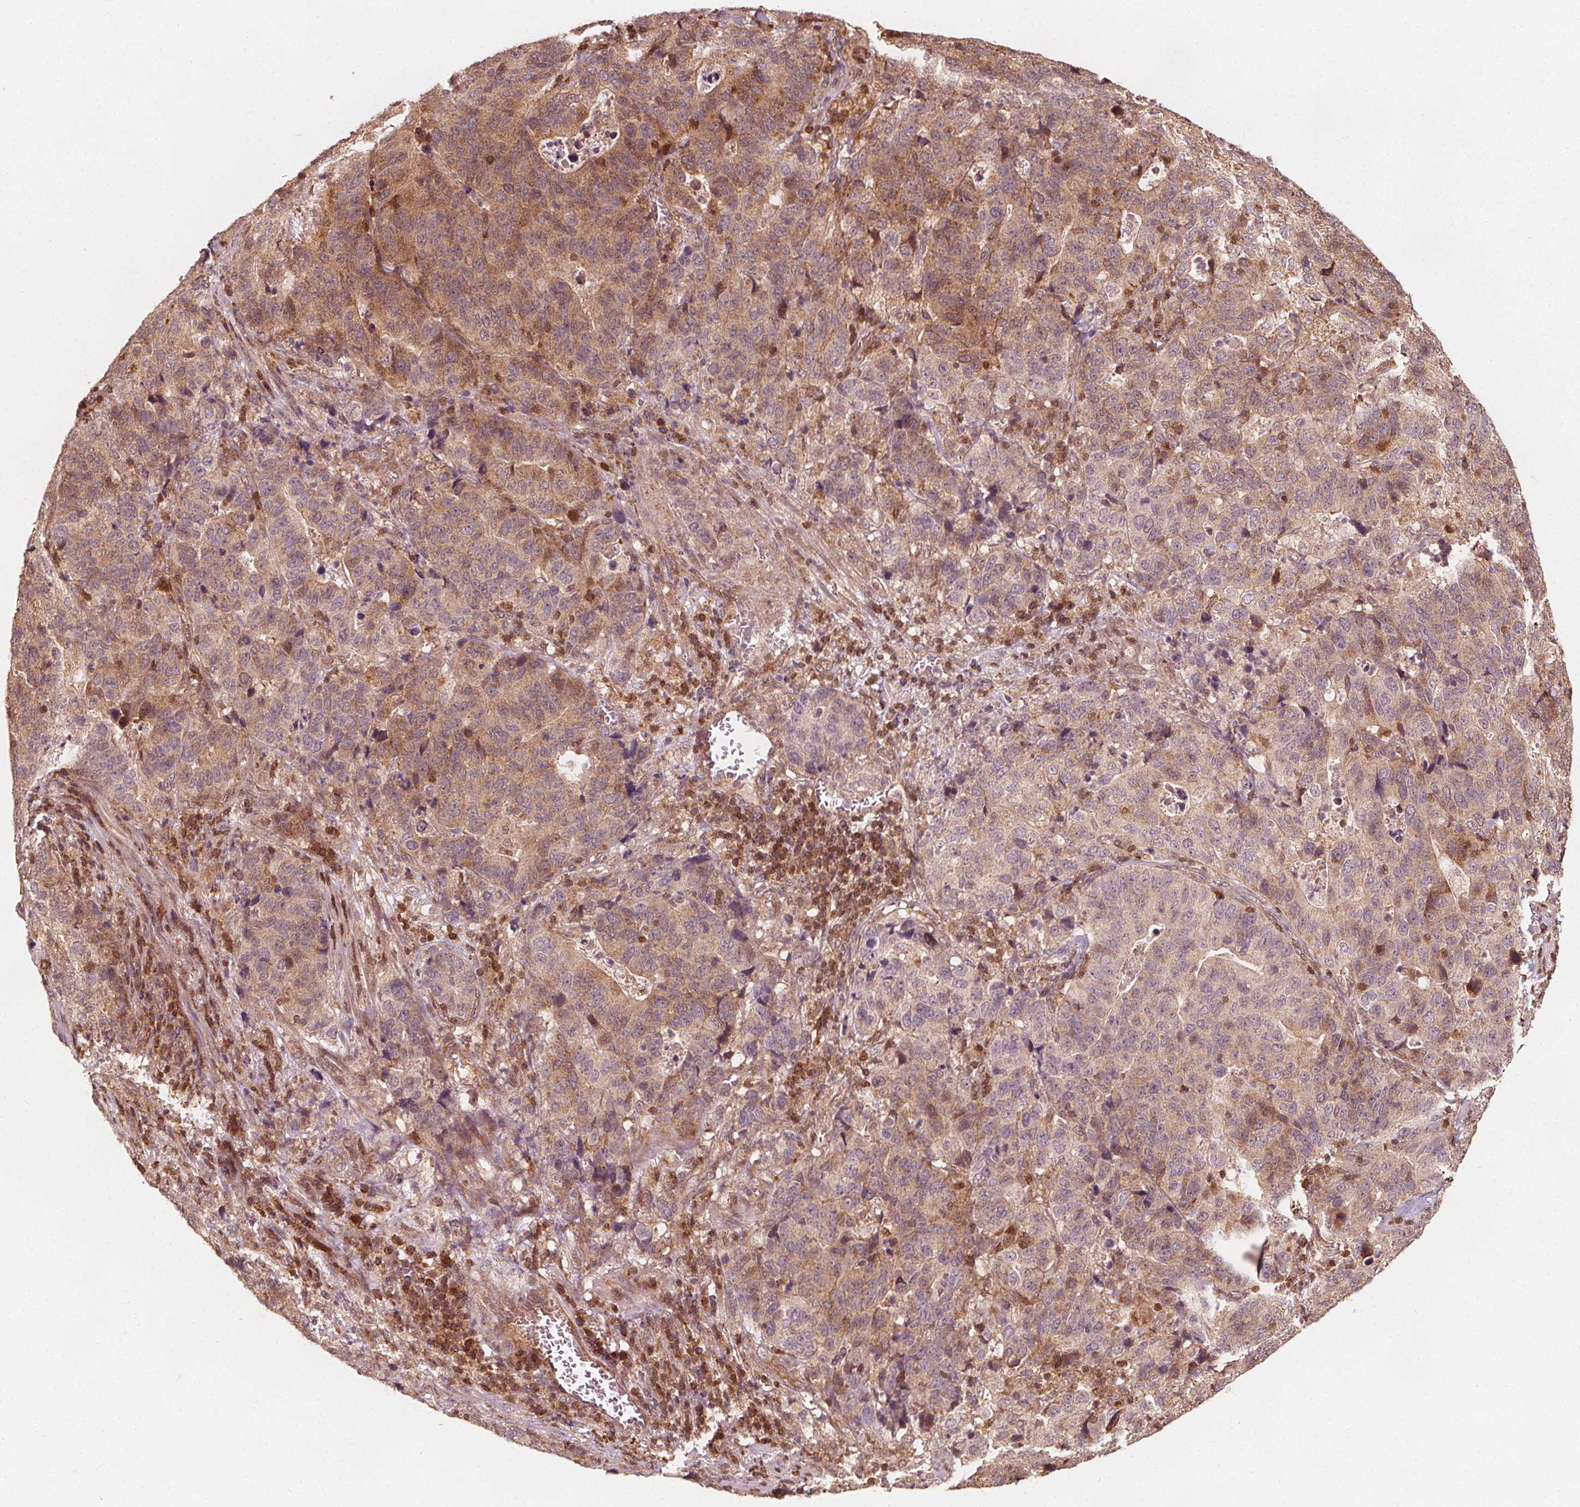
{"staining": {"intensity": "moderate", "quantity": ">75%", "location": "cytoplasmic/membranous"}, "tissue": "stomach cancer", "cell_type": "Tumor cells", "image_type": "cancer", "snomed": [{"axis": "morphology", "description": "Adenocarcinoma, NOS"}, {"axis": "topography", "description": "Stomach, upper"}], "caption": "Tumor cells exhibit moderate cytoplasmic/membranous staining in approximately >75% of cells in stomach adenocarcinoma. (DAB (3,3'-diaminobenzidine) IHC with brightfield microscopy, high magnification).", "gene": "AIP", "patient": {"sex": "female", "age": 67}}